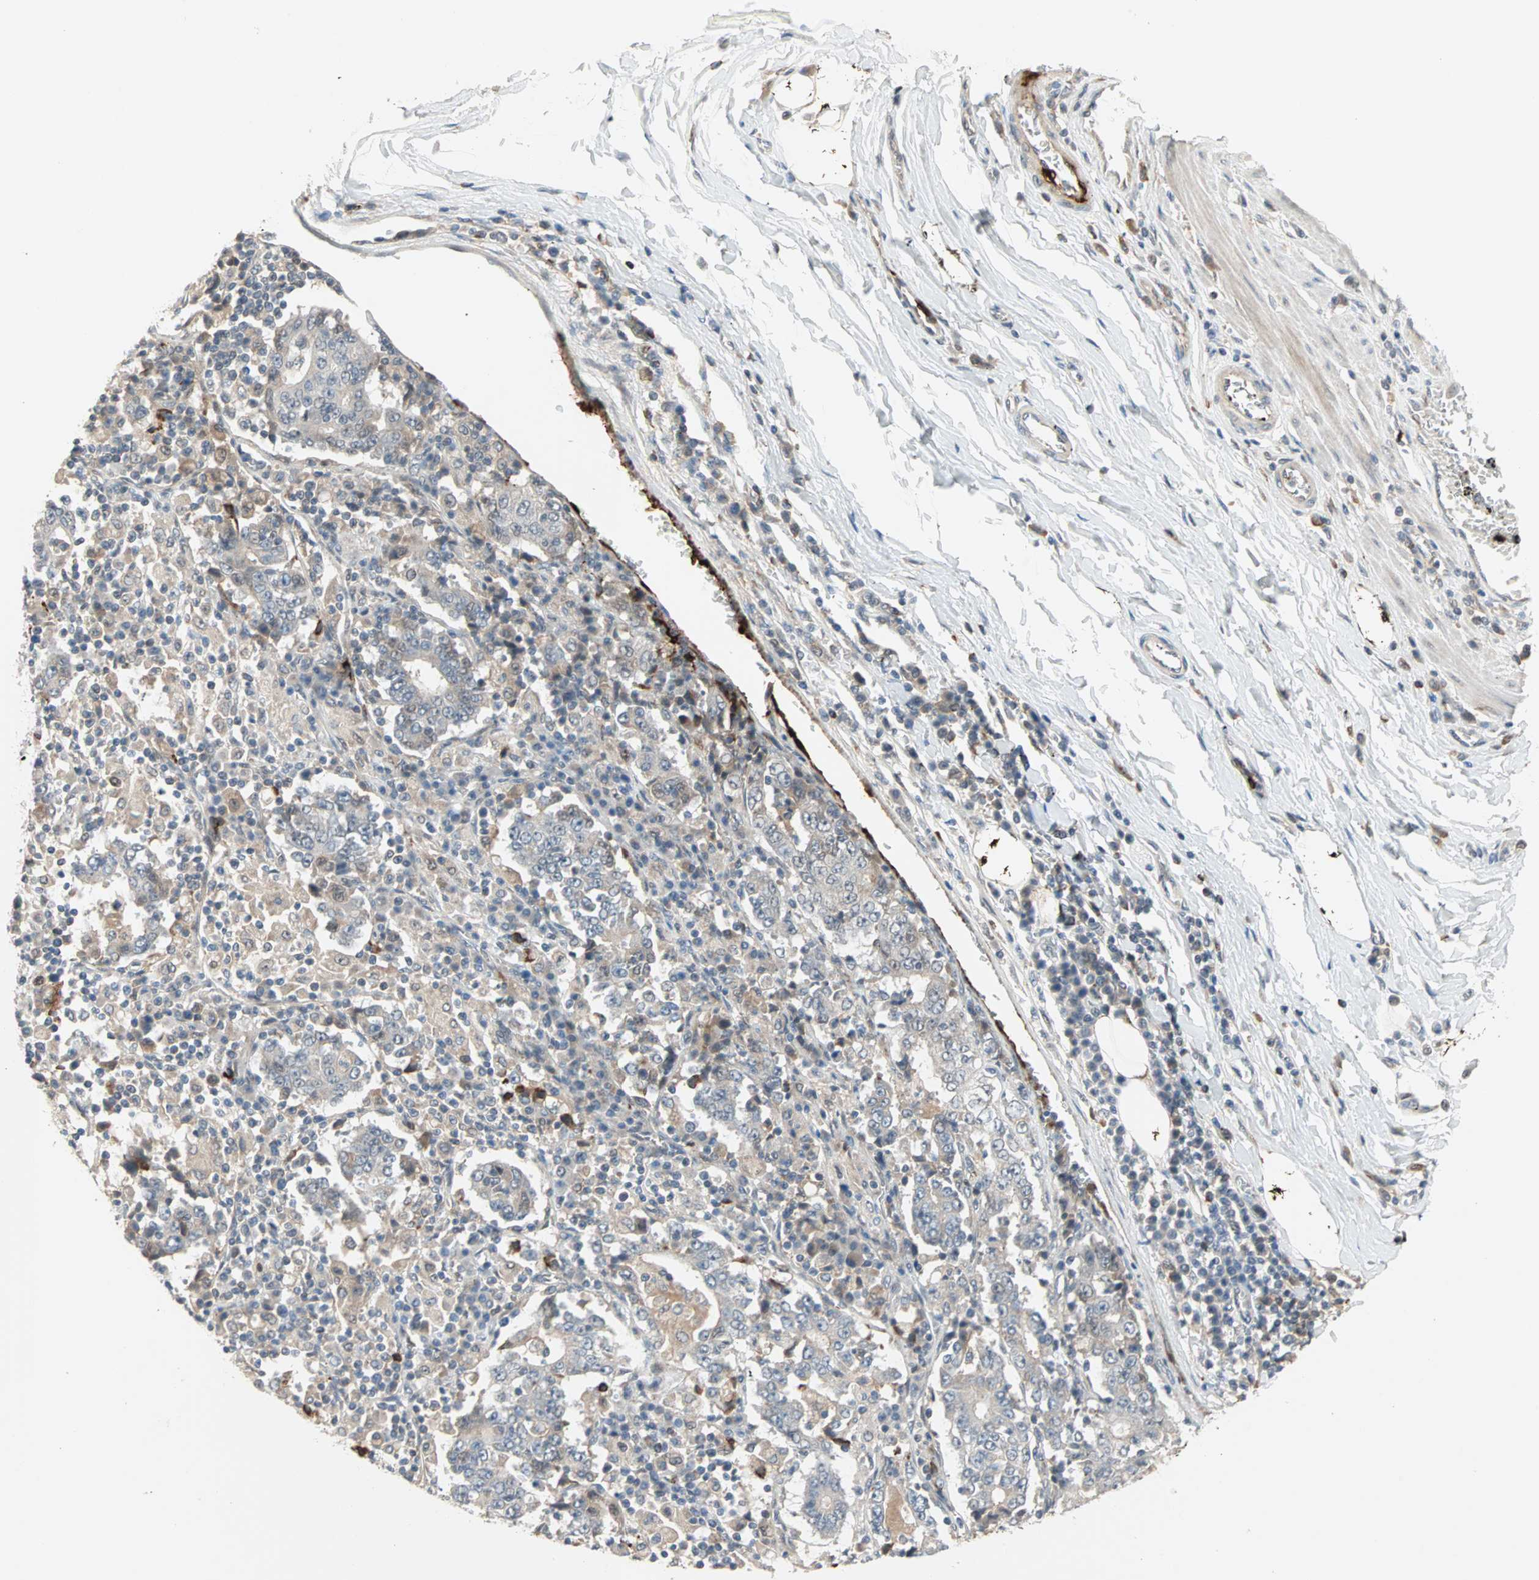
{"staining": {"intensity": "weak", "quantity": ">75%", "location": "cytoplasmic/membranous"}, "tissue": "stomach cancer", "cell_type": "Tumor cells", "image_type": "cancer", "snomed": [{"axis": "morphology", "description": "Normal tissue, NOS"}, {"axis": "morphology", "description": "Adenocarcinoma, NOS"}, {"axis": "topography", "description": "Stomach, upper"}, {"axis": "topography", "description": "Stomach"}], "caption": "Stomach cancer stained with a brown dye reveals weak cytoplasmic/membranous positive staining in about >75% of tumor cells.", "gene": "PROS1", "patient": {"sex": "male", "age": 59}}